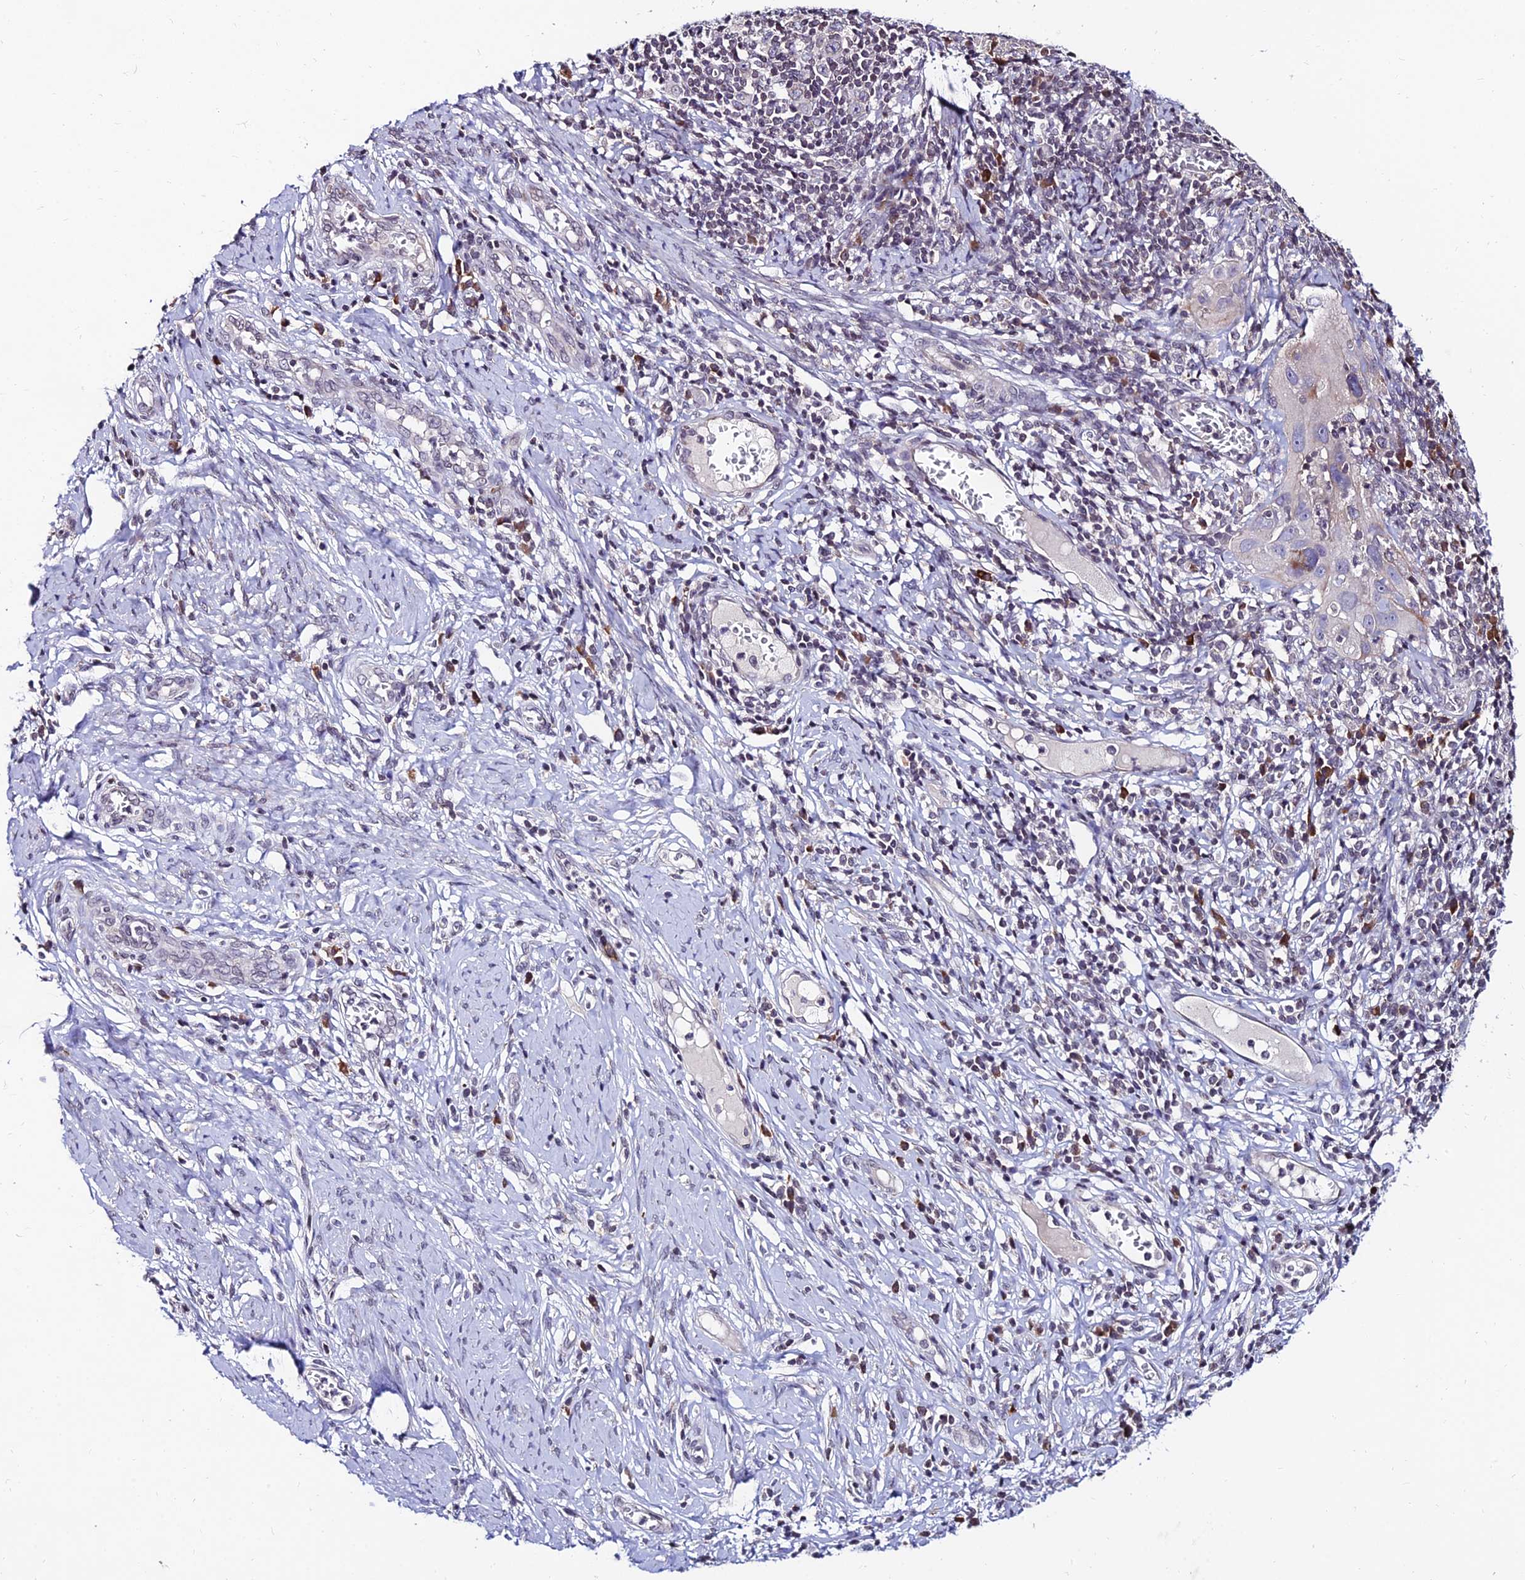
{"staining": {"intensity": "negative", "quantity": "none", "location": "none"}, "tissue": "cervical cancer", "cell_type": "Tumor cells", "image_type": "cancer", "snomed": [{"axis": "morphology", "description": "Squamous cell carcinoma, NOS"}, {"axis": "topography", "description": "Cervix"}], "caption": "High power microscopy photomicrograph of an IHC histopathology image of squamous cell carcinoma (cervical), revealing no significant expression in tumor cells. (Stains: DAB (3,3'-diaminobenzidine) IHC with hematoxylin counter stain, Microscopy: brightfield microscopy at high magnification).", "gene": "CDNF", "patient": {"sex": "female", "age": 31}}